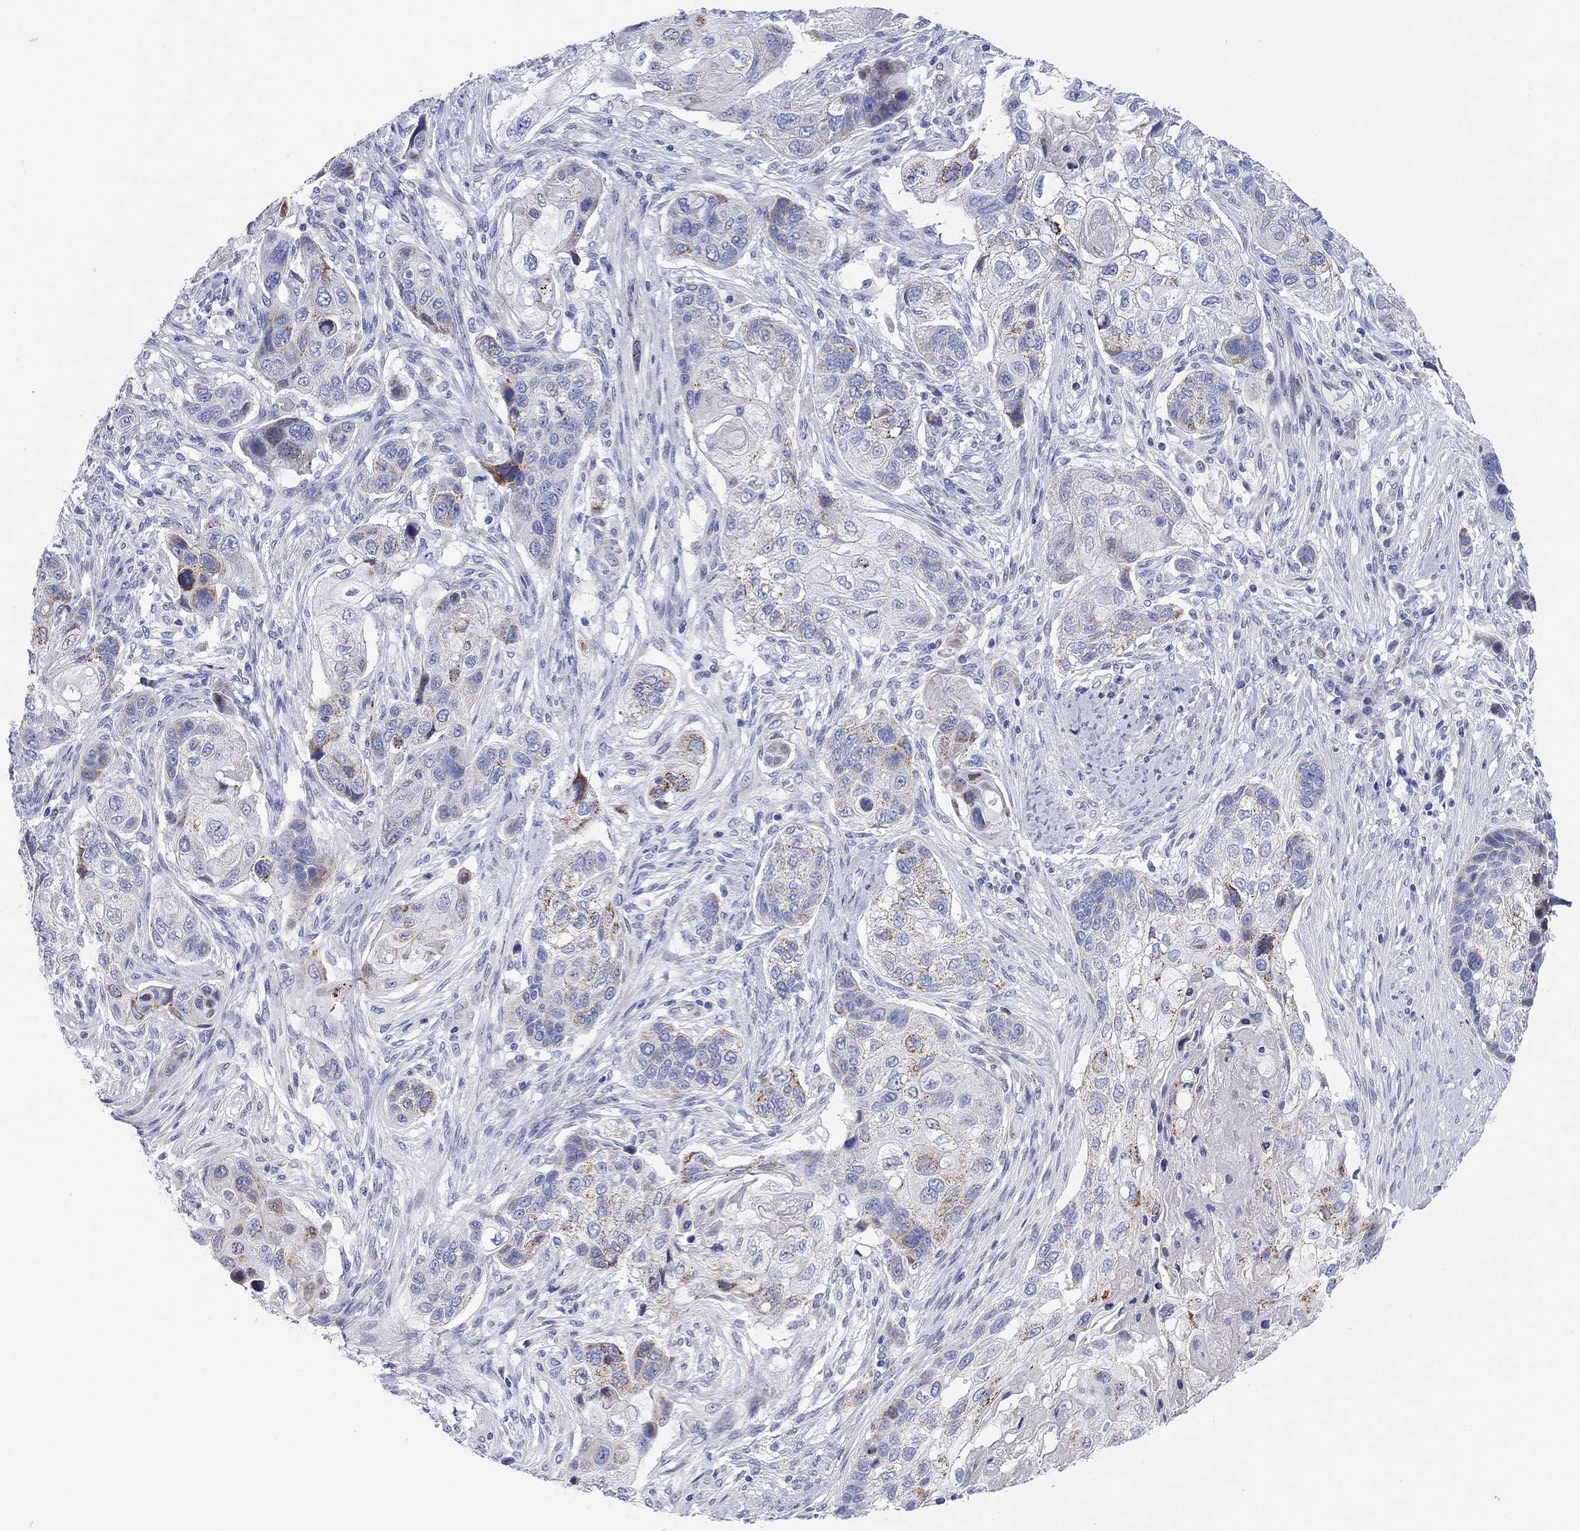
{"staining": {"intensity": "moderate", "quantity": "<25%", "location": "cytoplasmic/membranous"}, "tissue": "lung cancer", "cell_type": "Tumor cells", "image_type": "cancer", "snomed": [{"axis": "morphology", "description": "Normal tissue, NOS"}, {"axis": "morphology", "description": "Squamous cell carcinoma, NOS"}, {"axis": "topography", "description": "Bronchus"}, {"axis": "topography", "description": "Lung"}], "caption": "Lung cancer (squamous cell carcinoma) was stained to show a protein in brown. There is low levels of moderate cytoplasmic/membranous expression in about <25% of tumor cells.", "gene": "CHI3L2", "patient": {"sex": "male", "age": 69}}